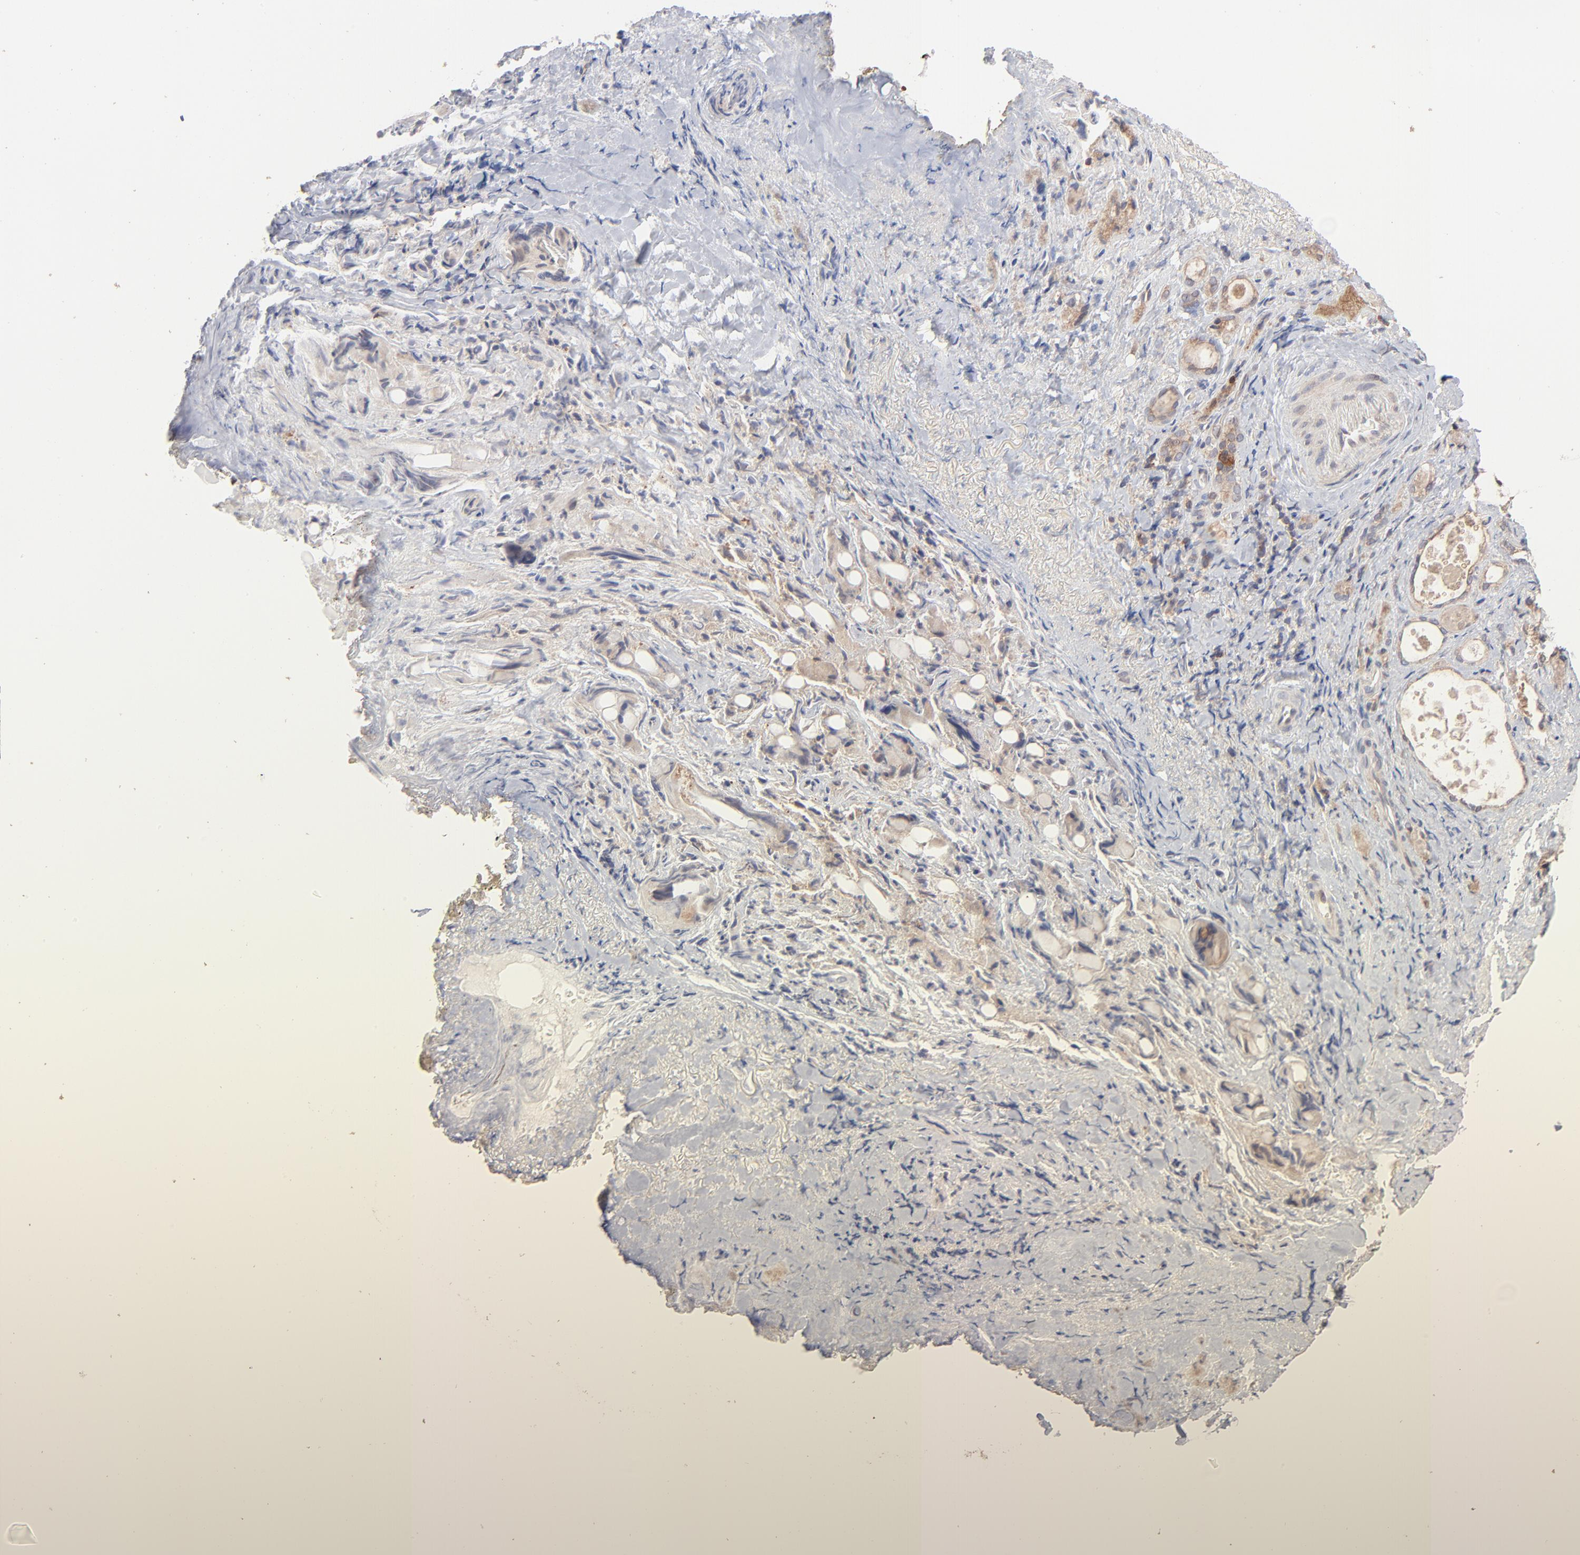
{"staining": {"intensity": "moderate", "quantity": ">75%", "location": "cytoplasmic/membranous"}, "tissue": "thyroid gland", "cell_type": "Glandular cells", "image_type": "normal", "snomed": [{"axis": "morphology", "description": "Normal tissue, NOS"}, {"axis": "topography", "description": "Thyroid gland"}], "caption": "A micrograph of thyroid gland stained for a protein demonstrates moderate cytoplasmic/membranous brown staining in glandular cells. (DAB (3,3'-diaminobenzidine) IHC, brown staining for protein, blue staining for nuclei).", "gene": "IVNS1ABP", "patient": {"sex": "female", "age": 75}}